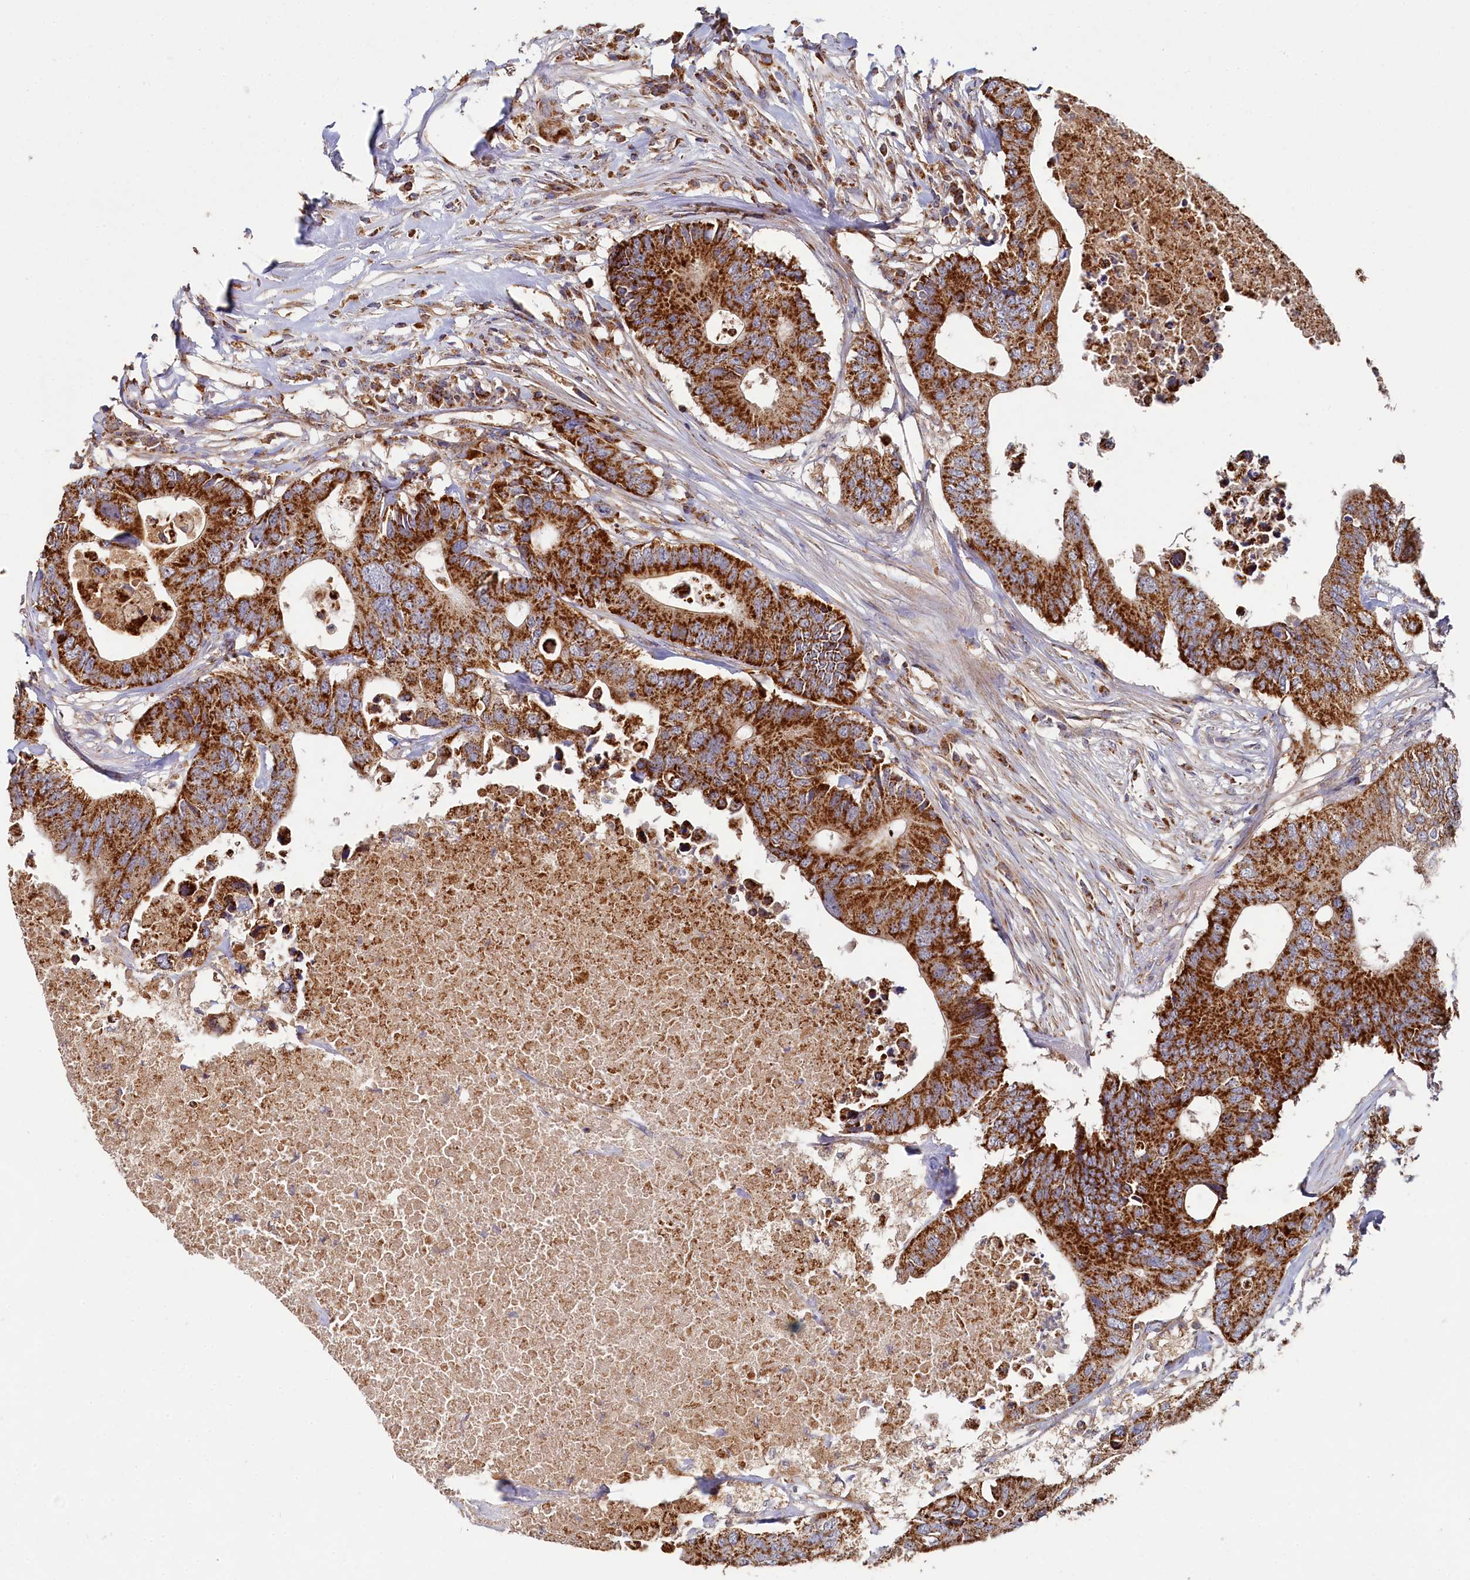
{"staining": {"intensity": "strong", "quantity": ">75%", "location": "cytoplasmic/membranous"}, "tissue": "colorectal cancer", "cell_type": "Tumor cells", "image_type": "cancer", "snomed": [{"axis": "morphology", "description": "Adenocarcinoma, NOS"}, {"axis": "topography", "description": "Colon"}], "caption": "Brown immunohistochemical staining in colorectal cancer (adenocarcinoma) exhibits strong cytoplasmic/membranous expression in approximately >75% of tumor cells.", "gene": "HAUS2", "patient": {"sex": "male", "age": 71}}